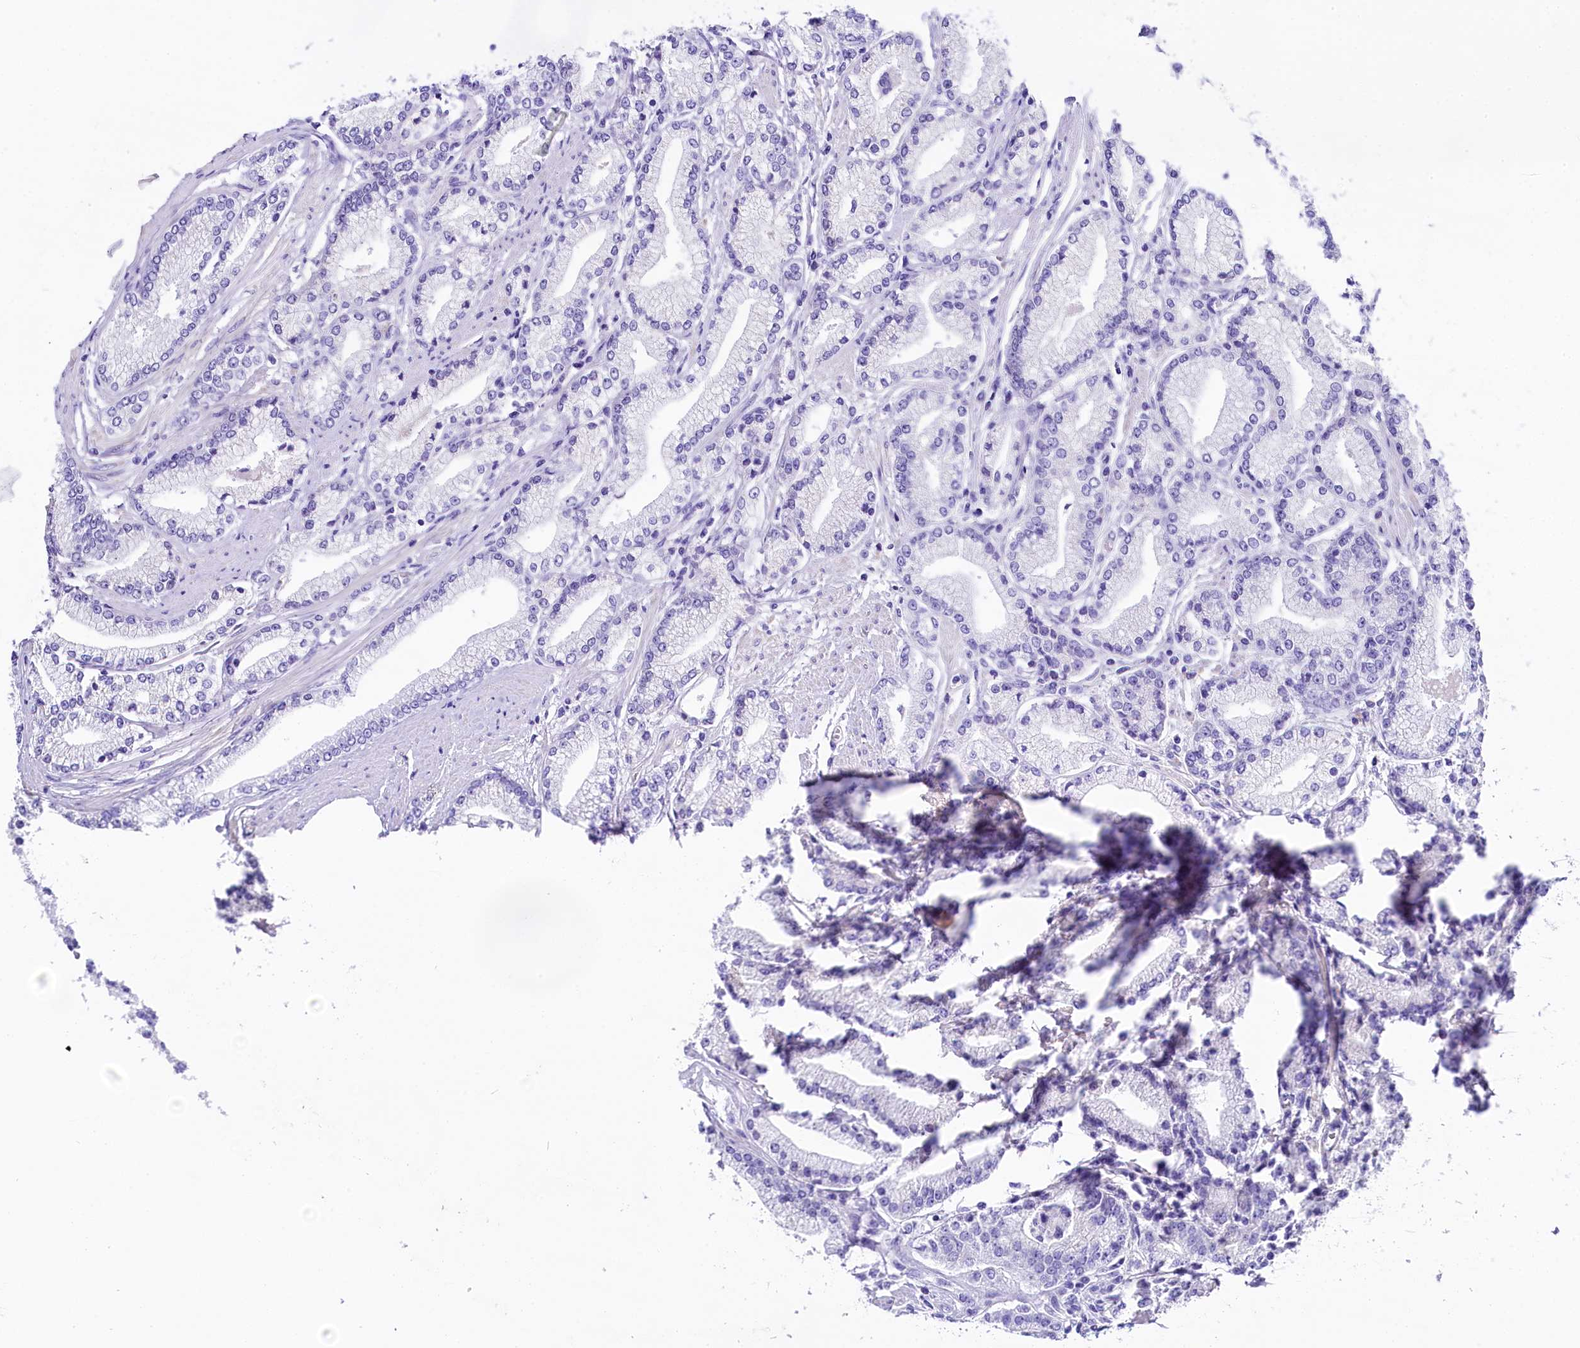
{"staining": {"intensity": "negative", "quantity": "none", "location": "none"}, "tissue": "prostate cancer", "cell_type": "Tumor cells", "image_type": "cancer", "snomed": [{"axis": "morphology", "description": "Adenocarcinoma, High grade"}, {"axis": "topography", "description": "Prostate"}], "caption": "IHC histopathology image of neoplastic tissue: human prostate cancer (high-grade adenocarcinoma) stained with DAB shows no significant protein positivity in tumor cells. The staining was performed using DAB to visualize the protein expression in brown, while the nuclei were stained in blue with hematoxylin (Magnification: 20x).", "gene": "SKIDA1", "patient": {"sex": "male", "age": 67}}